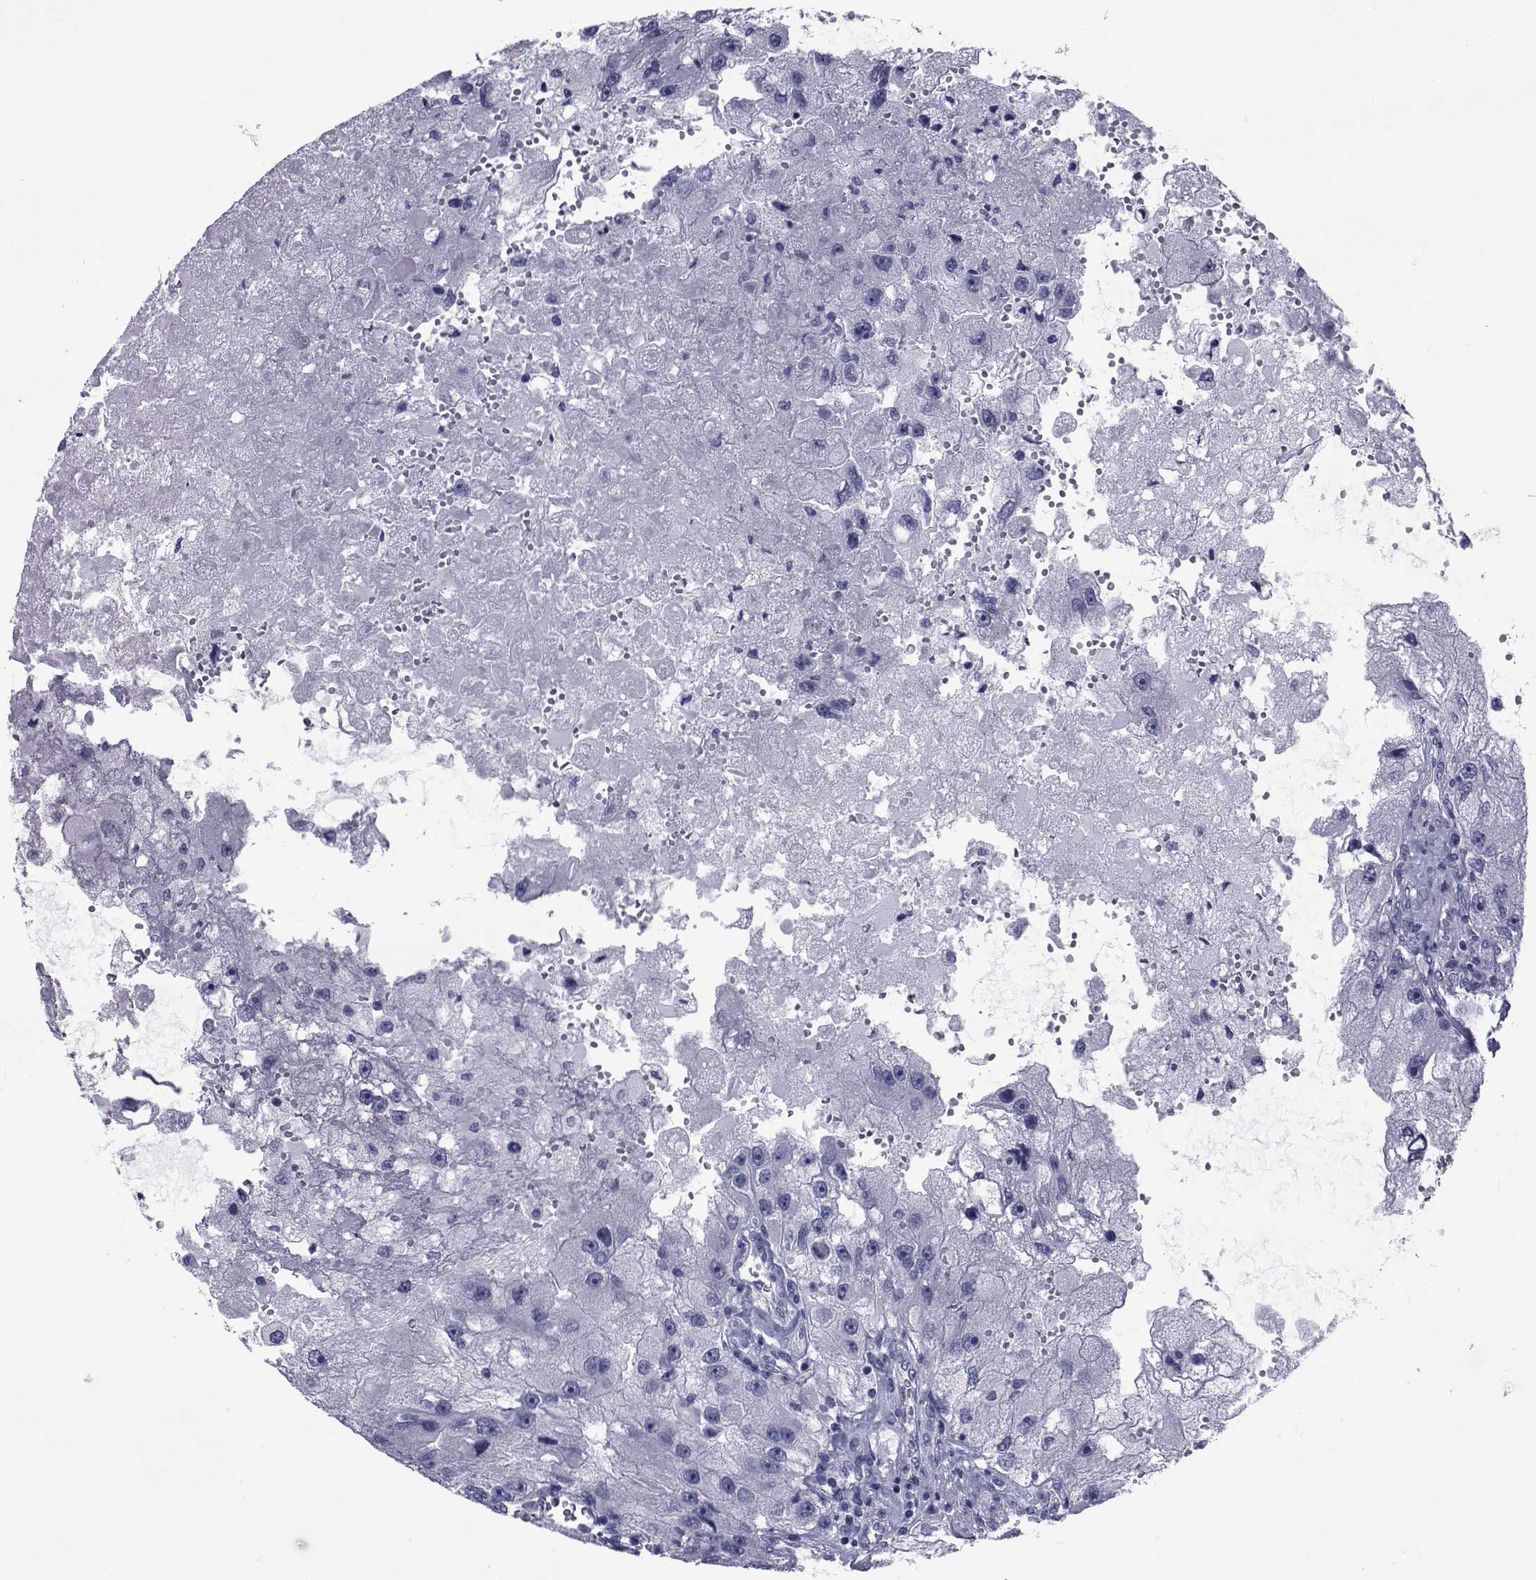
{"staining": {"intensity": "negative", "quantity": "none", "location": "none"}, "tissue": "renal cancer", "cell_type": "Tumor cells", "image_type": "cancer", "snomed": [{"axis": "morphology", "description": "Adenocarcinoma, NOS"}, {"axis": "topography", "description": "Kidney"}], "caption": "High power microscopy histopathology image of an immunohistochemistry image of renal cancer, revealing no significant positivity in tumor cells.", "gene": "GKAP1", "patient": {"sex": "male", "age": 63}}